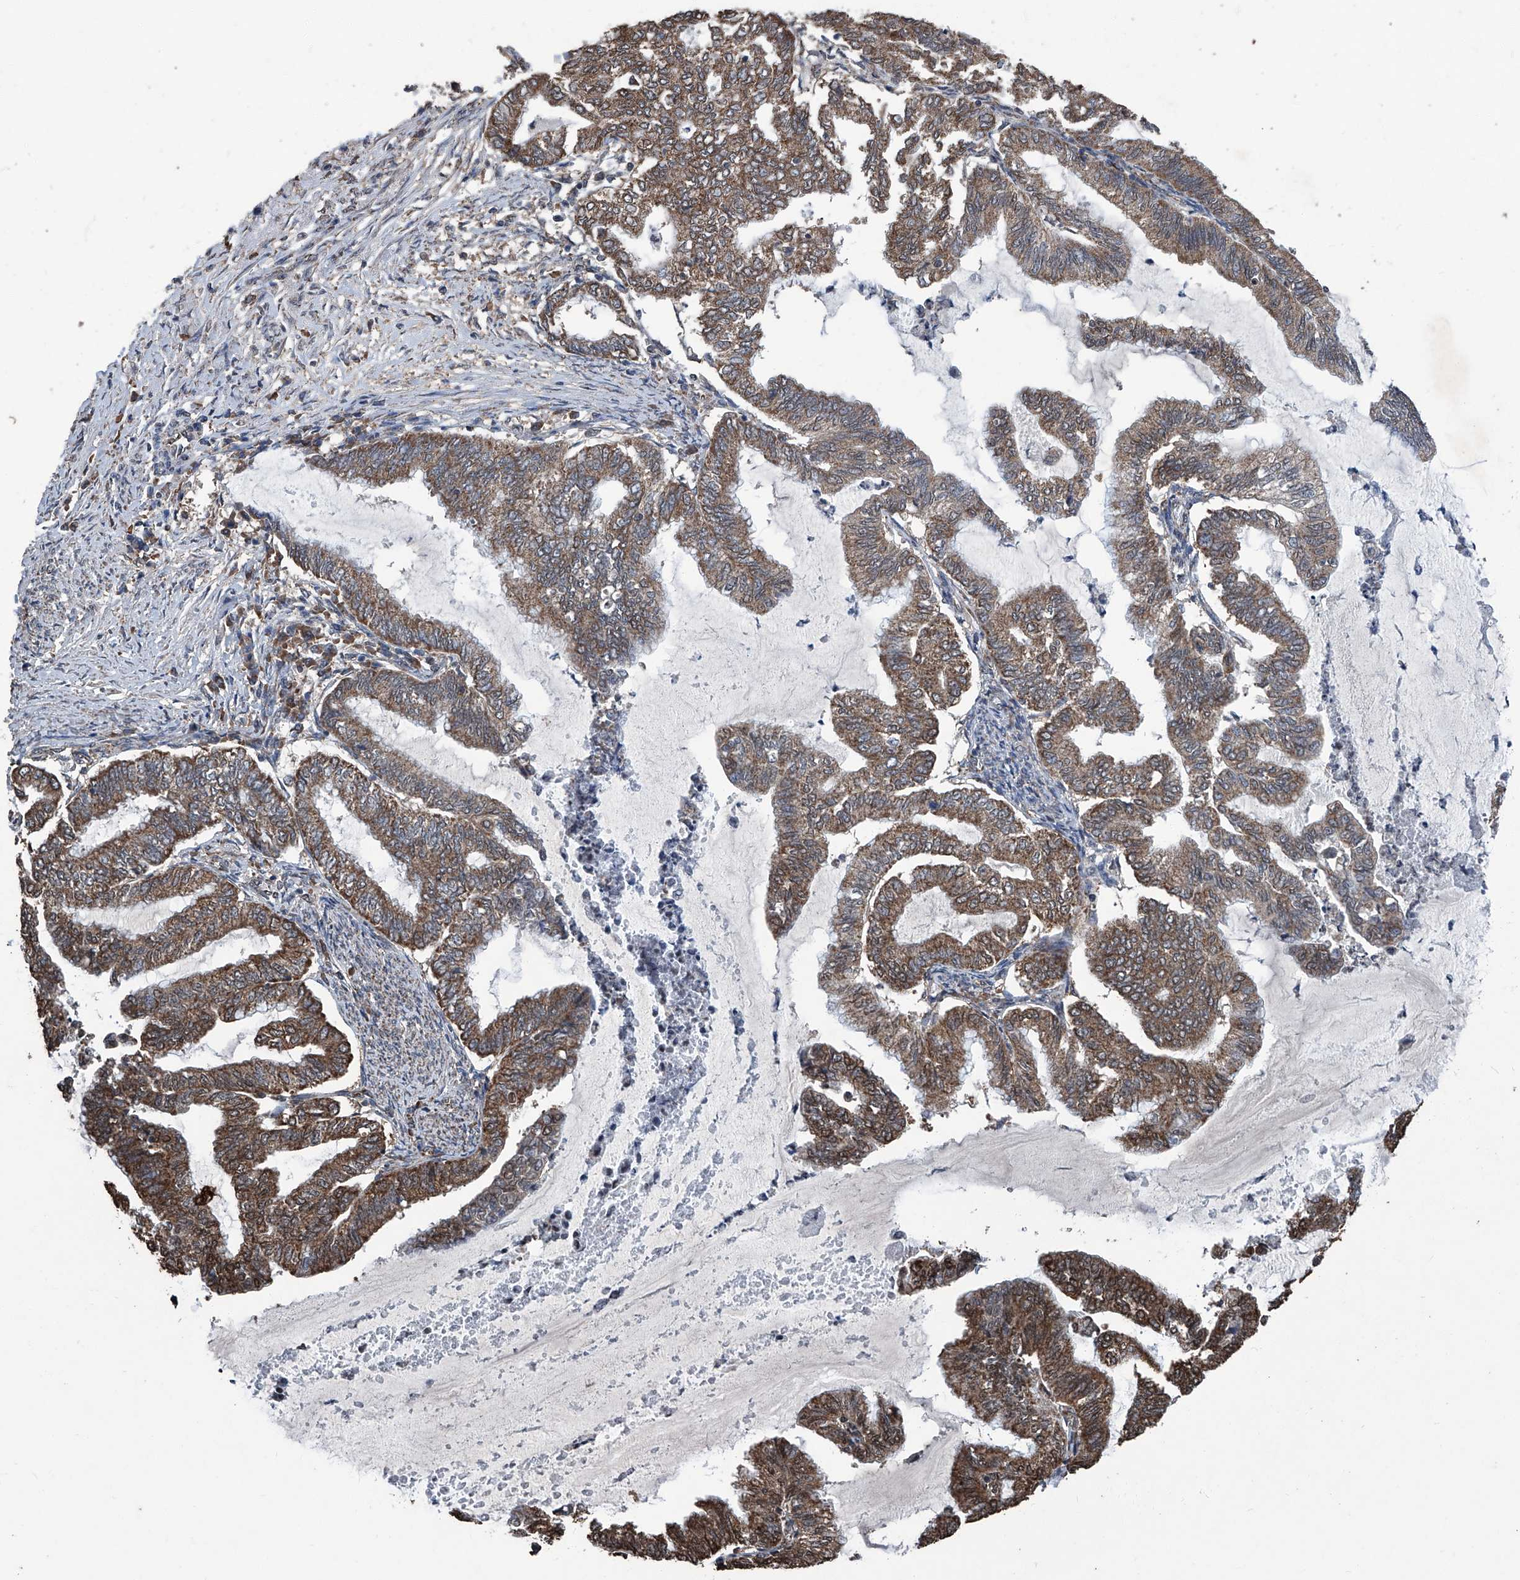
{"staining": {"intensity": "strong", "quantity": "25%-75%", "location": "cytoplasmic/membranous"}, "tissue": "endometrial cancer", "cell_type": "Tumor cells", "image_type": "cancer", "snomed": [{"axis": "morphology", "description": "Adenocarcinoma, NOS"}, {"axis": "topography", "description": "Endometrium"}], "caption": "The photomicrograph reveals a brown stain indicating the presence of a protein in the cytoplasmic/membranous of tumor cells in adenocarcinoma (endometrial).", "gene": "STARD7", "patient": {"sex": "female", "age": 79}}